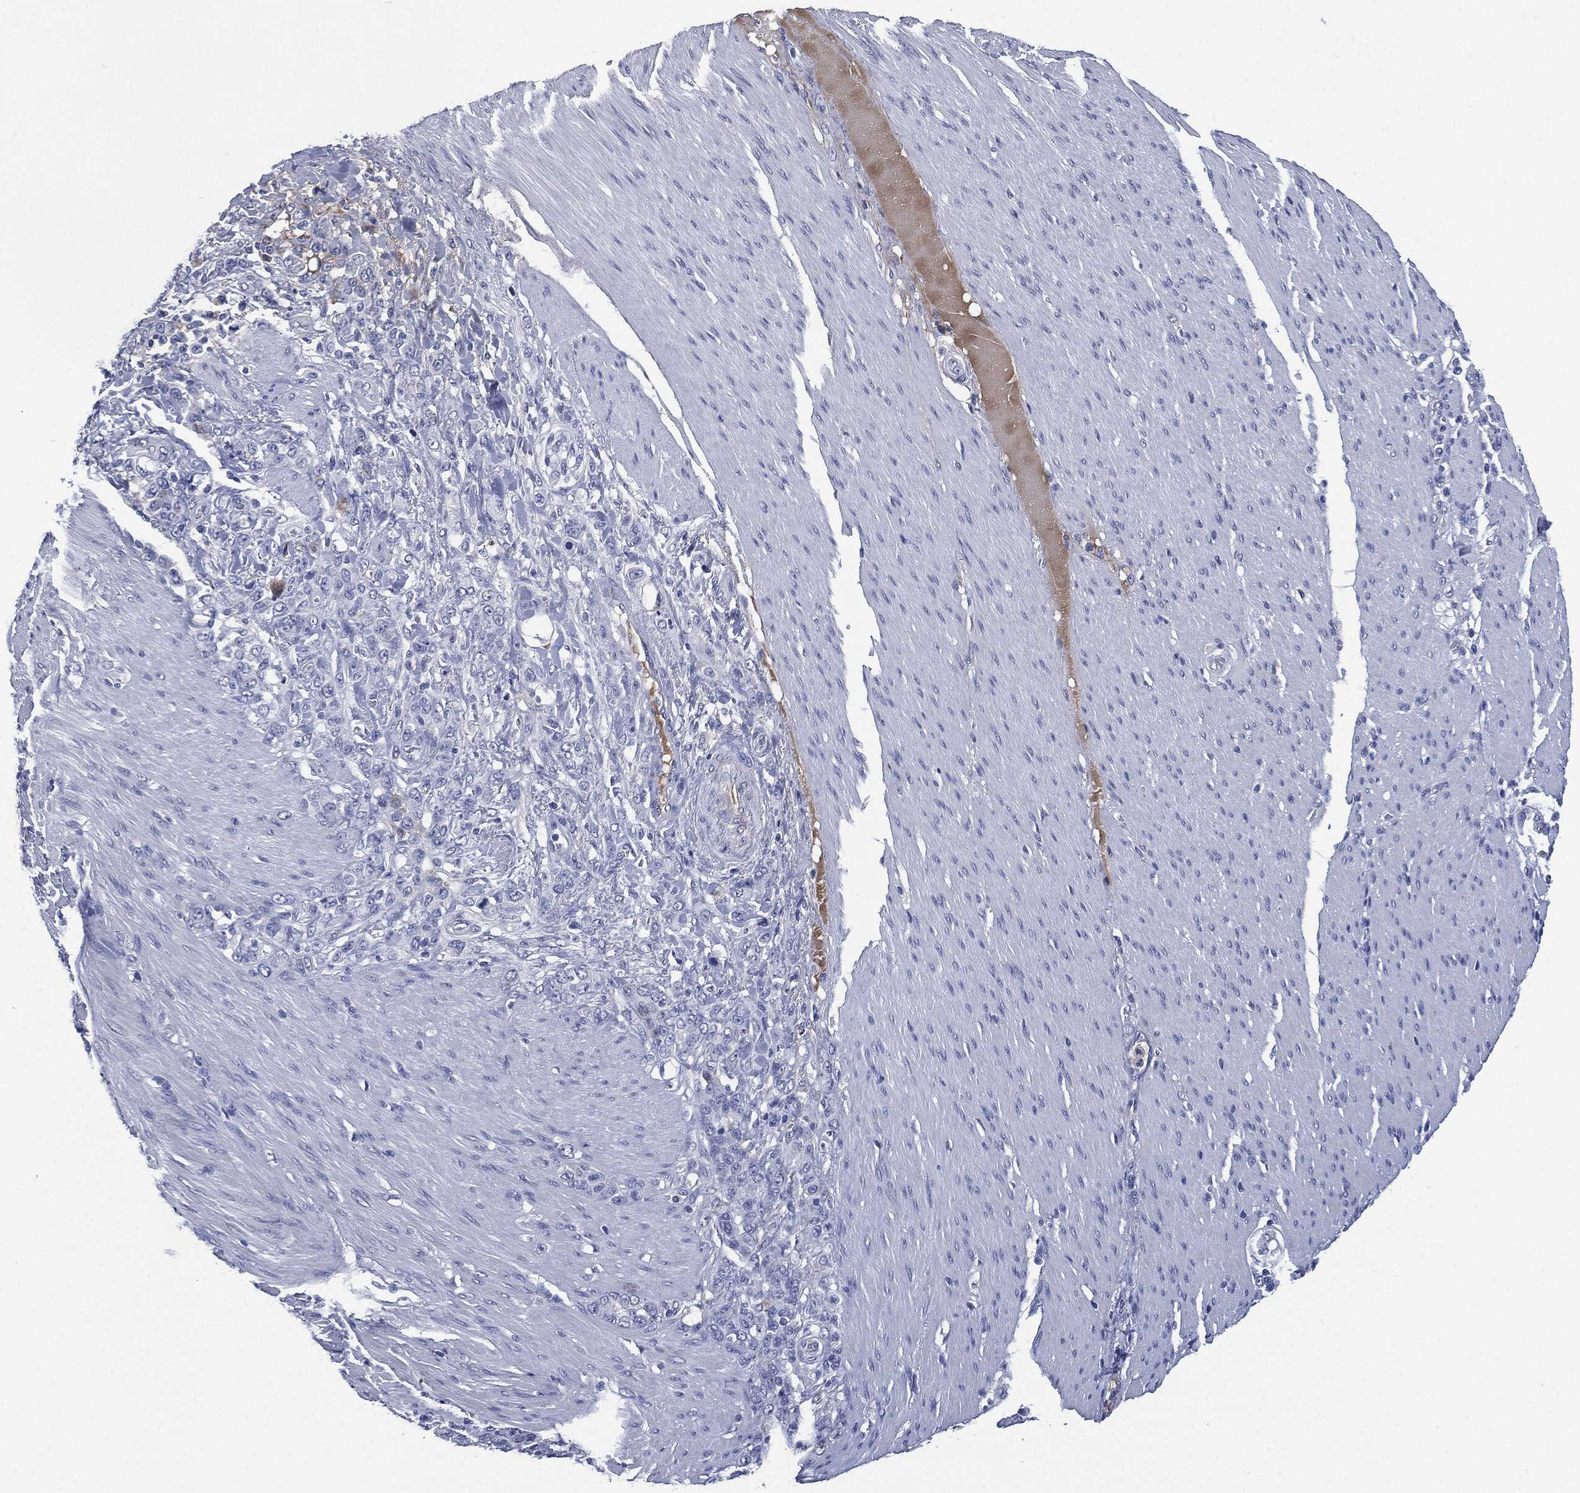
{"staining": {"intensity": "negative", "quantity": "none", "location": "none"}, "tissue": "stomach cancer", "cell_type": "Tumor cells", "image_type": "cancer", "snomed": [{"axis": "morphology", "description": "Normal tissue, NOS"}, {"axis": "morphology", "description": "Adenocarcinoma, NOS"}, {"axis": "topography", "description": "Stomach"}], "caption": "Photomicrograph shows no significant protein staining in tumor cells of stomach cancer (adenocarcinoma).", "gene": "SIGLEC7", "patient": {"sex": "female", "age": 79}}